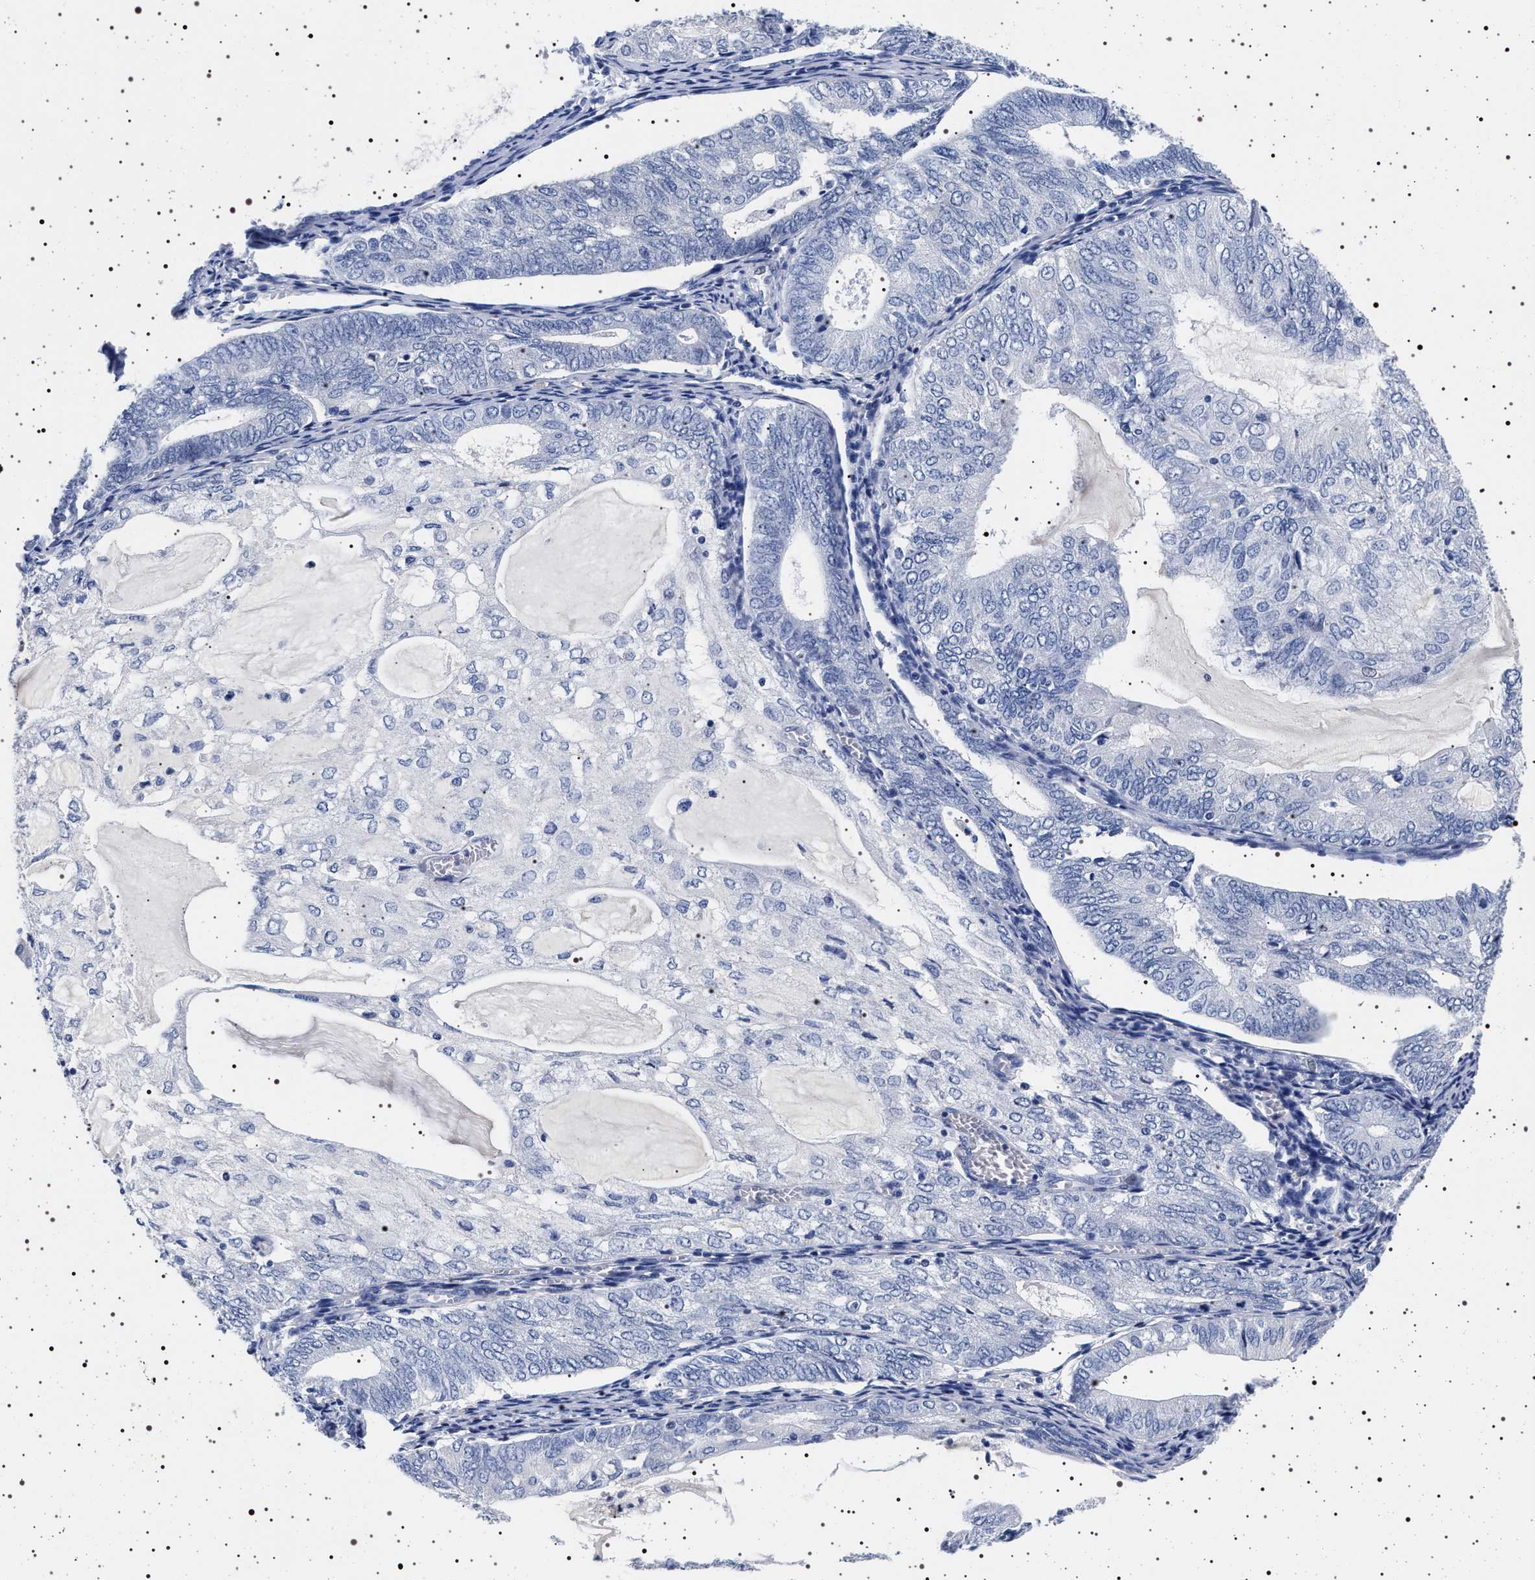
{"staining": {"intensity": "negative", "quantity": "none", "location": "none"}, "tissue": "endometrial cancer", "cell_type": "Tumor cells", "image_type": "cancer", "snomed": [{"axis": "morphology", "description": "Adenocarcinoma, NOS"}, {"axis": "topography", "description": "Endometrium"}], "caption": "There is no significant expression in tumor cells of endometrial cancer.", "gene": "MAPK10", "patient": {"sex": "female", "age": 81}}